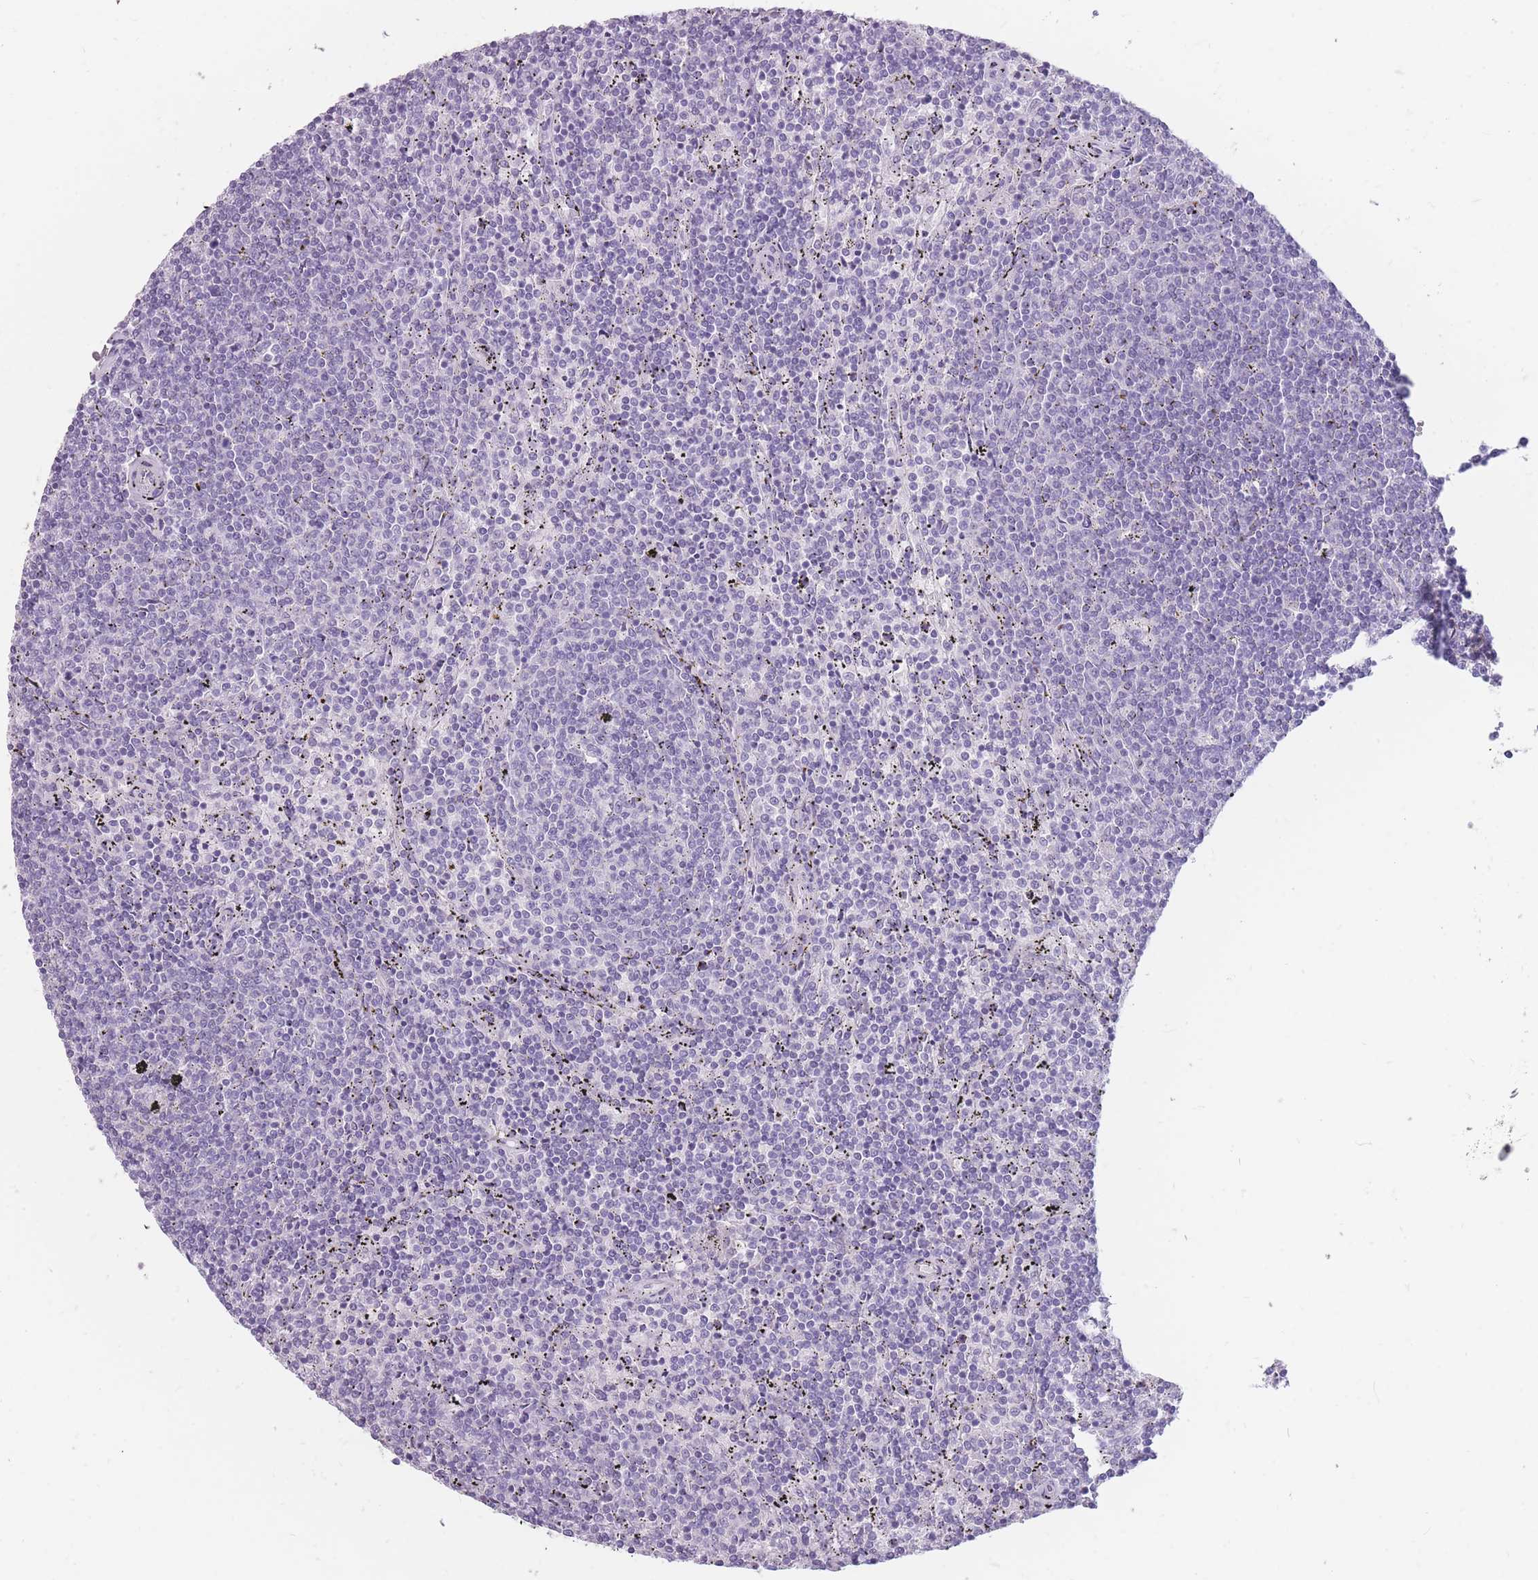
{"staining": {"intensity": "negative", "quantity": "none", "location": "none"}, "tissue": "lymphoma", "cell_type": "Tumor cells", "image_type": "cancer", "snomed": [{"axis": "morphology", "description": "Malignant lymphoma, non-Hodgkin's type, Low grade"}, {"axis": "topography", "description": "Spleen"}], "caption": "DAB immunohistochemical staining of low-grade malignant lymphoma, non-Hodgkin's type displays no significant positivity in tumor cells.", "gene": "CCNO", "patient": {"sex": "female", "age": 50}}